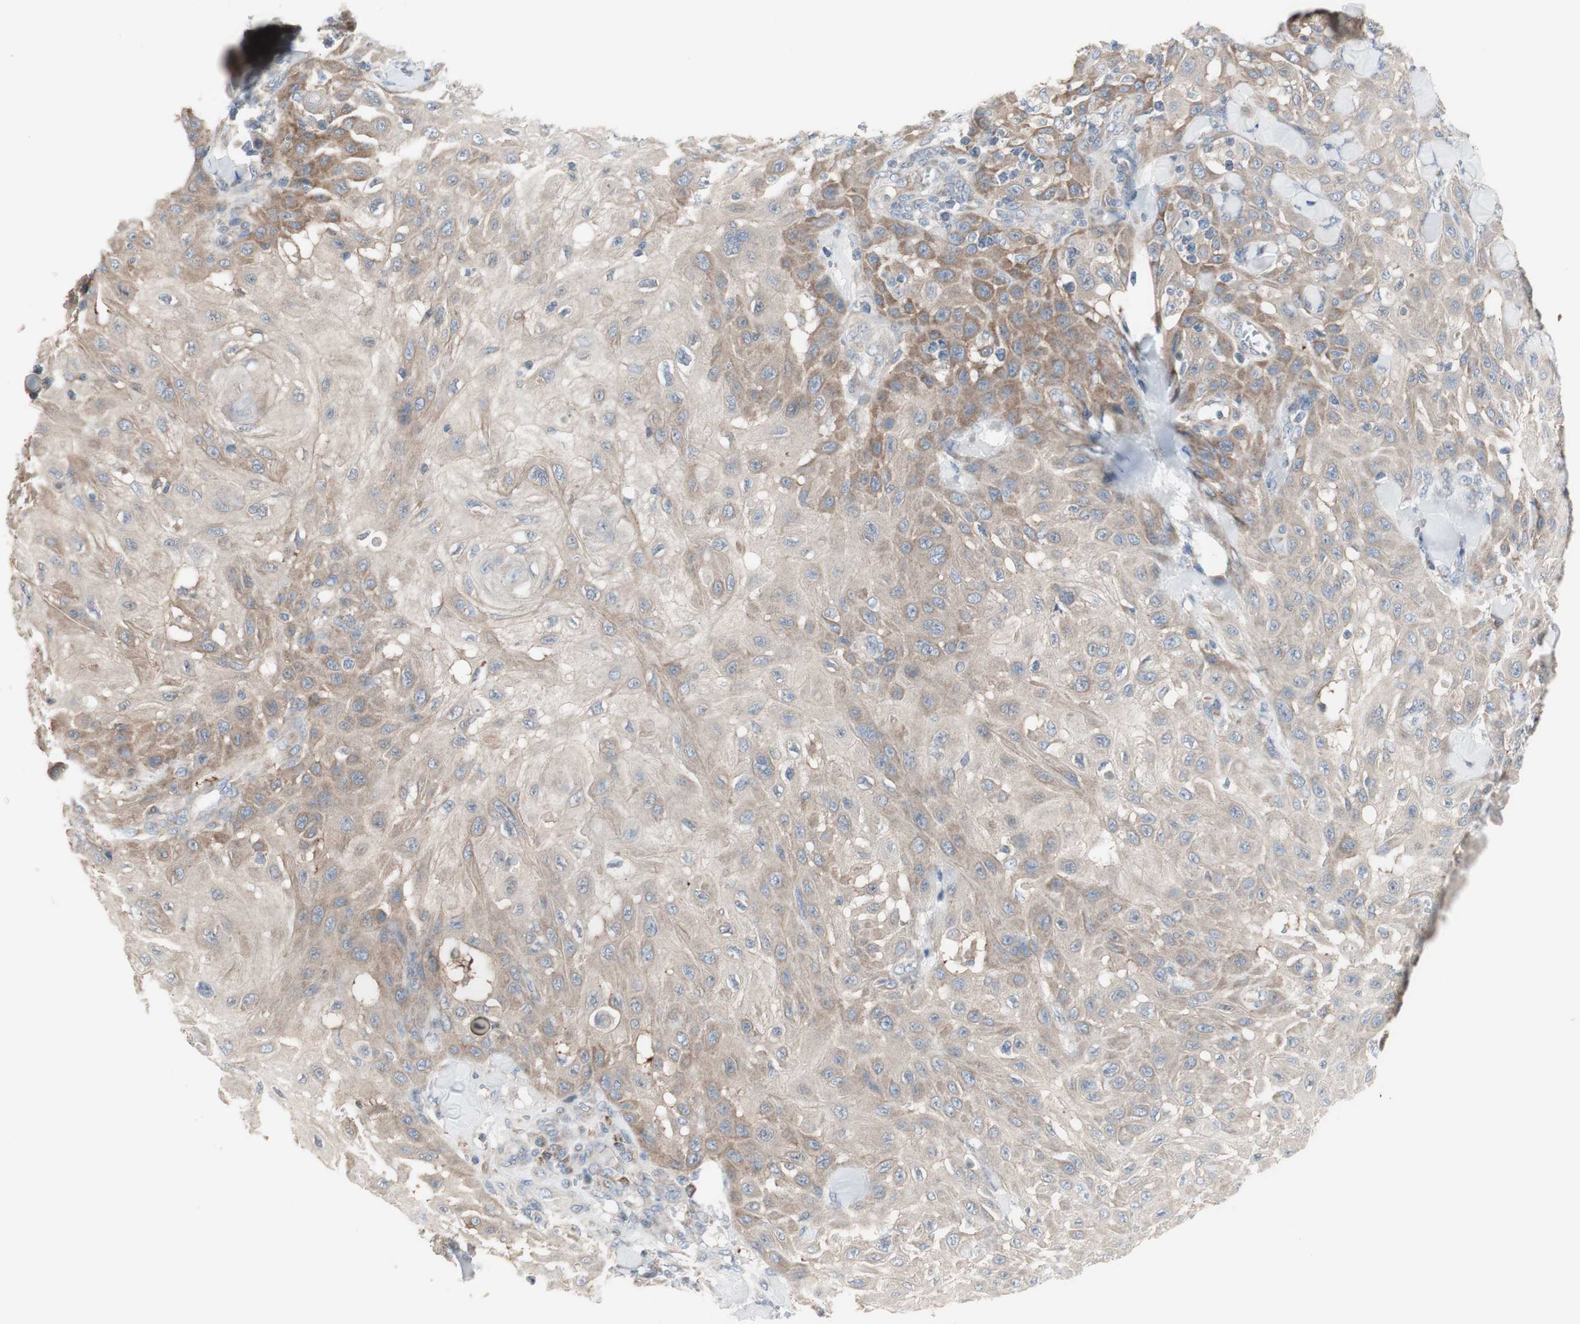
{"staining": {"intensity": "weak", "quantity": "<25%", "location": "cytoplasmic/membranous"}, "tissue": "skin cancer", "cell_type": "Tumor cells", "image_type": "cancer", "snomed": [{"axis": "morphology", "description": "Squamous cell carcinoma, NOS"}, {"axis": "topography", "description": "Skin"}], "caption": "Immunohistochemical staining of human skin cancer (squamous cell carcinoma) displays no significant staining in tumor cells.", "gene": "C3orf52", "patient": {"sex": "male", "age": 24}}